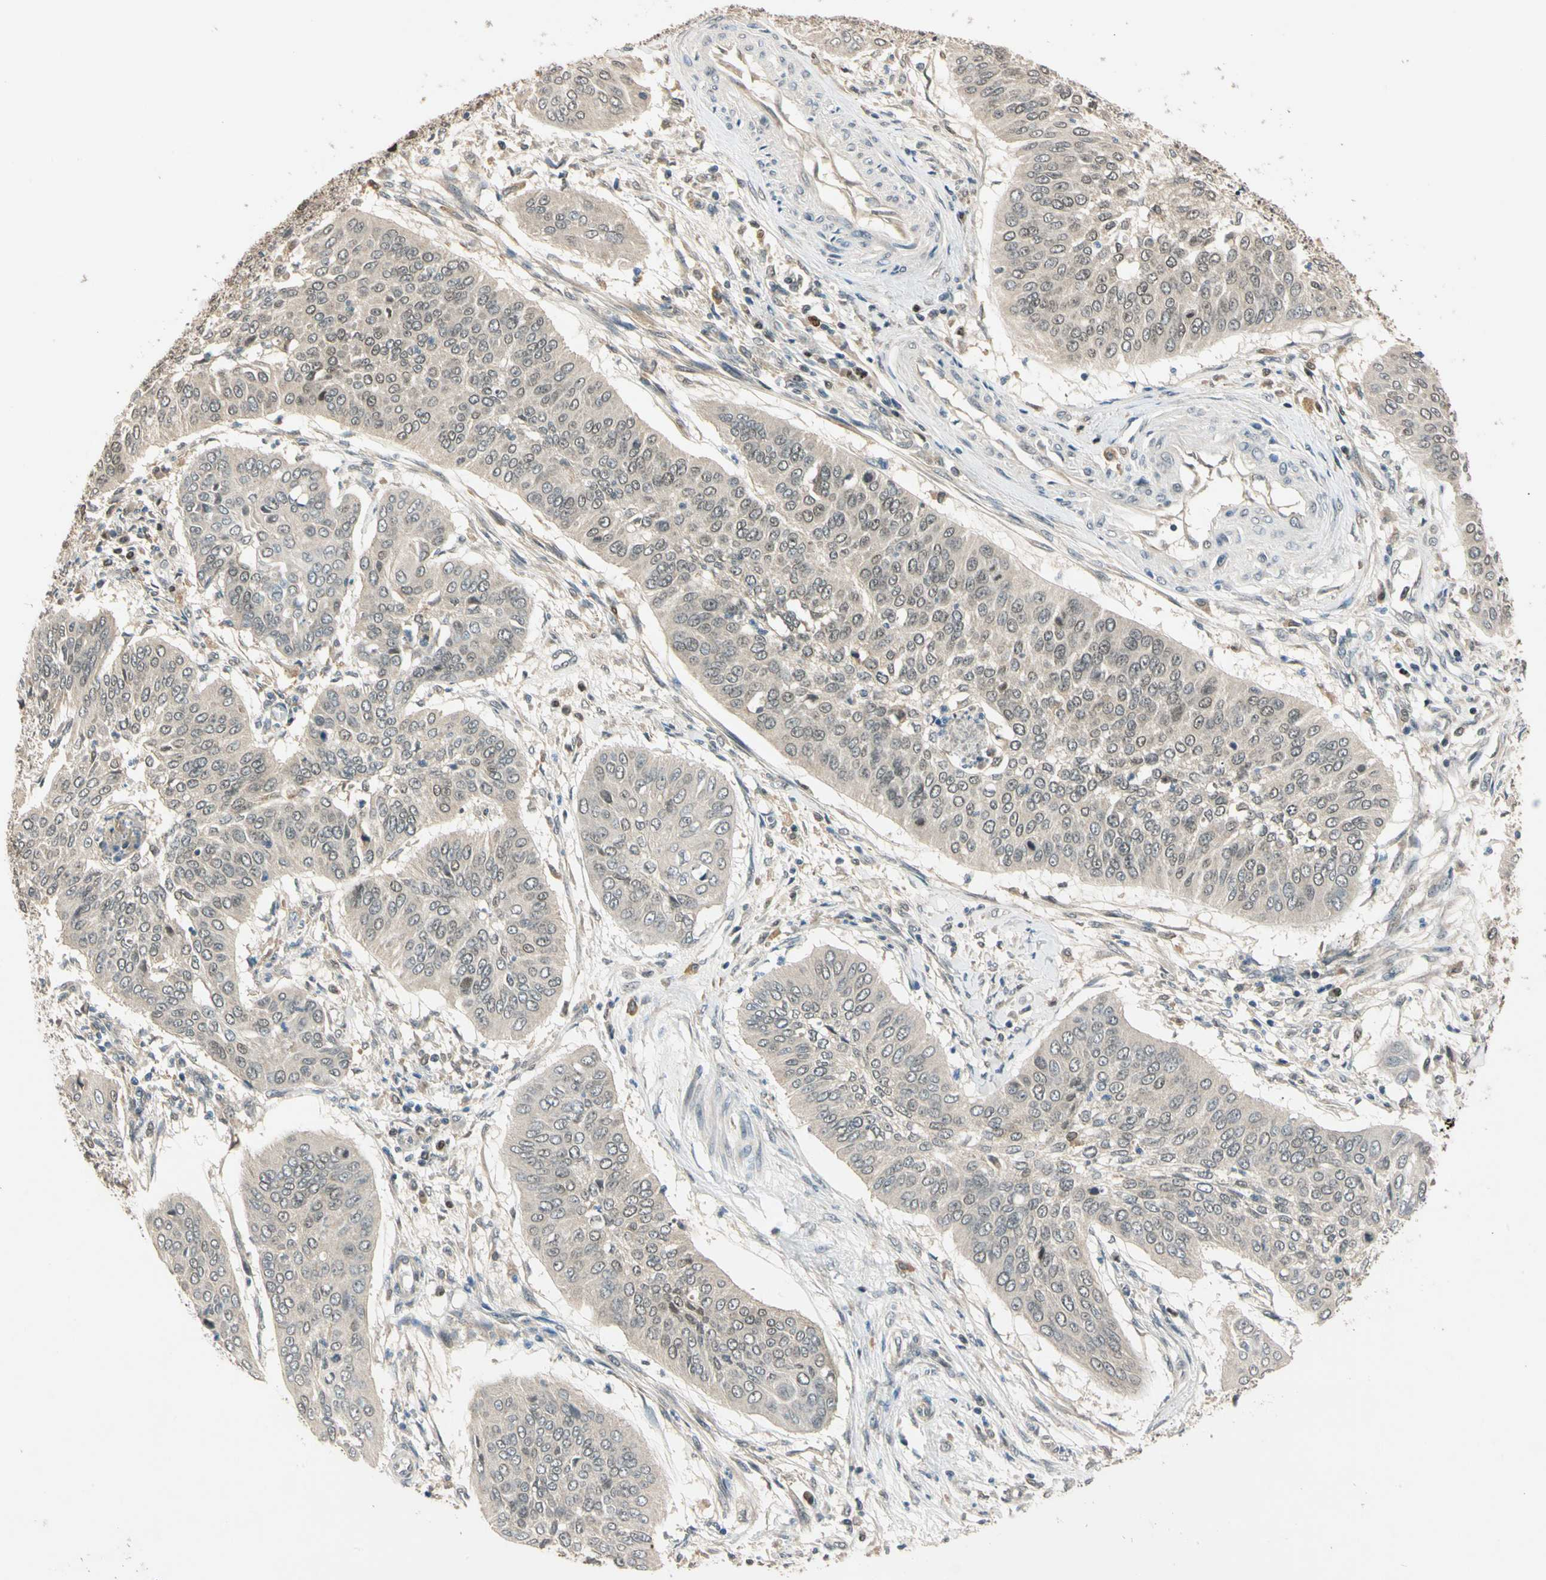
{"staining": {"intensity": "weak", "quantity": ">75%", "location": "cytoplasmic/membranous,nuclear"}, "tissue": "cervical cancer", "cell_type": "Tumor cells", "image_type": "cancer", "snomed": [{"axis": "morphology", "description": "Normal tissue, NOS"}, {"axis": "morphology", "description": "Squamous cell carcinoma, NOS"}, {"axis": "topography", "description": "Cervix"}], "caption": "Immunohistochemistry photomicrograph of cervical cancer (squamous cell carcinoma) stained for a protein (brown), which exhibits low levels of weak cytoplasmic/membranous and nuclear expression in approximately >75% of tumor cells.", "gene": "RIOX2", "patient": {"sex": "female", "age": 39}}